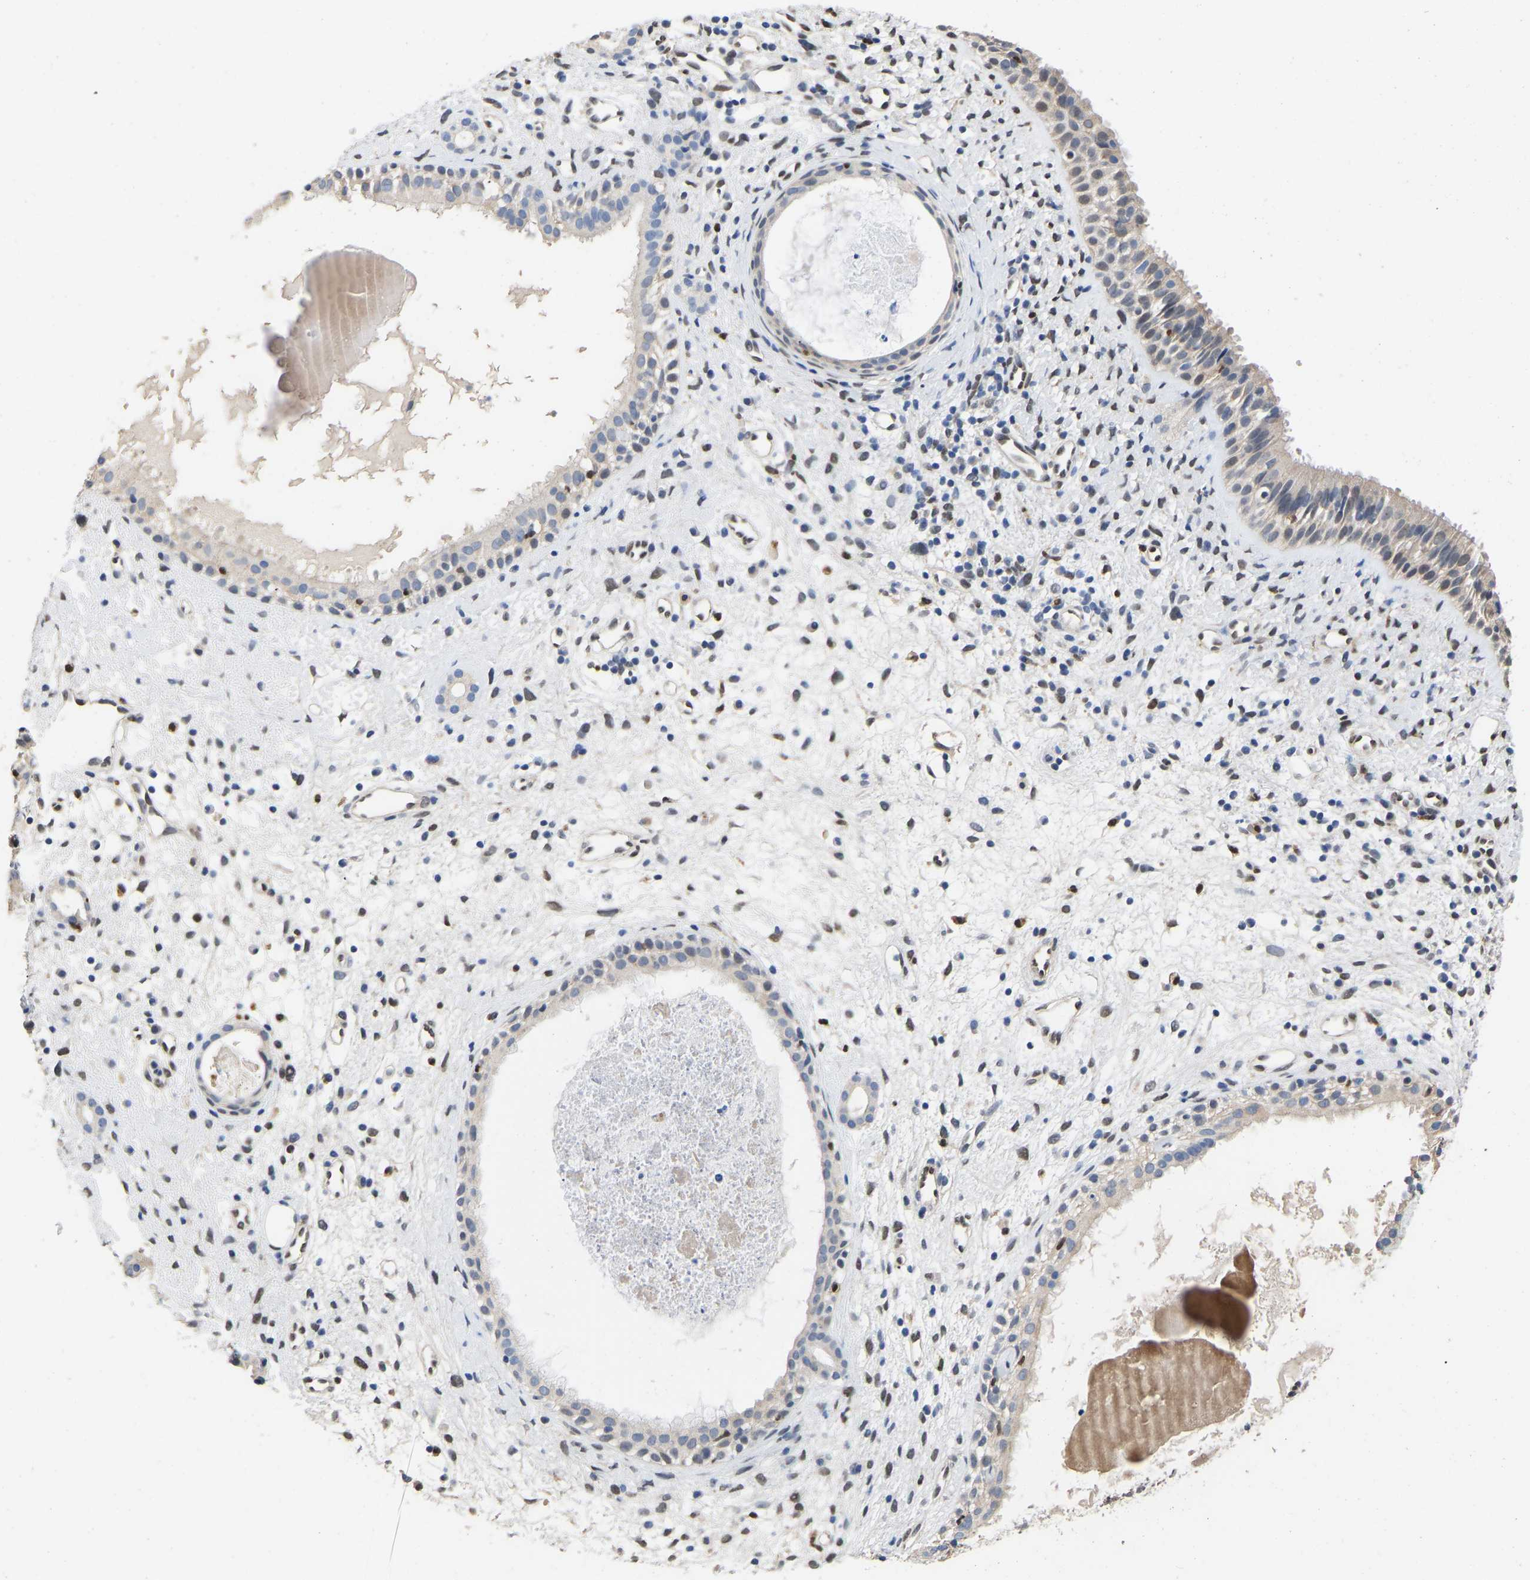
{"staining": {"intensity": "weak", "quantity": "<25%", "location": "nuclear"}, "tissue": "nasopharynx", "cell_type": "Respiratory epithelial cells", "image_type": "normal", "snomed": [{"axis": "morphology", "description": "Normal tissue, NOS"}, {"axis": "topography", "description": "Nasopharynx"}], "caption": "Immunohistochemistry of unremarkable human nasopharynx reveals no expression in respiratory epithelial cells. (DAB immunohistochemistry (IHC) visualized using brightfield microscopy, high magnification).", "gene": "QKI", "patient": {"sex": "male", "age": 22}}